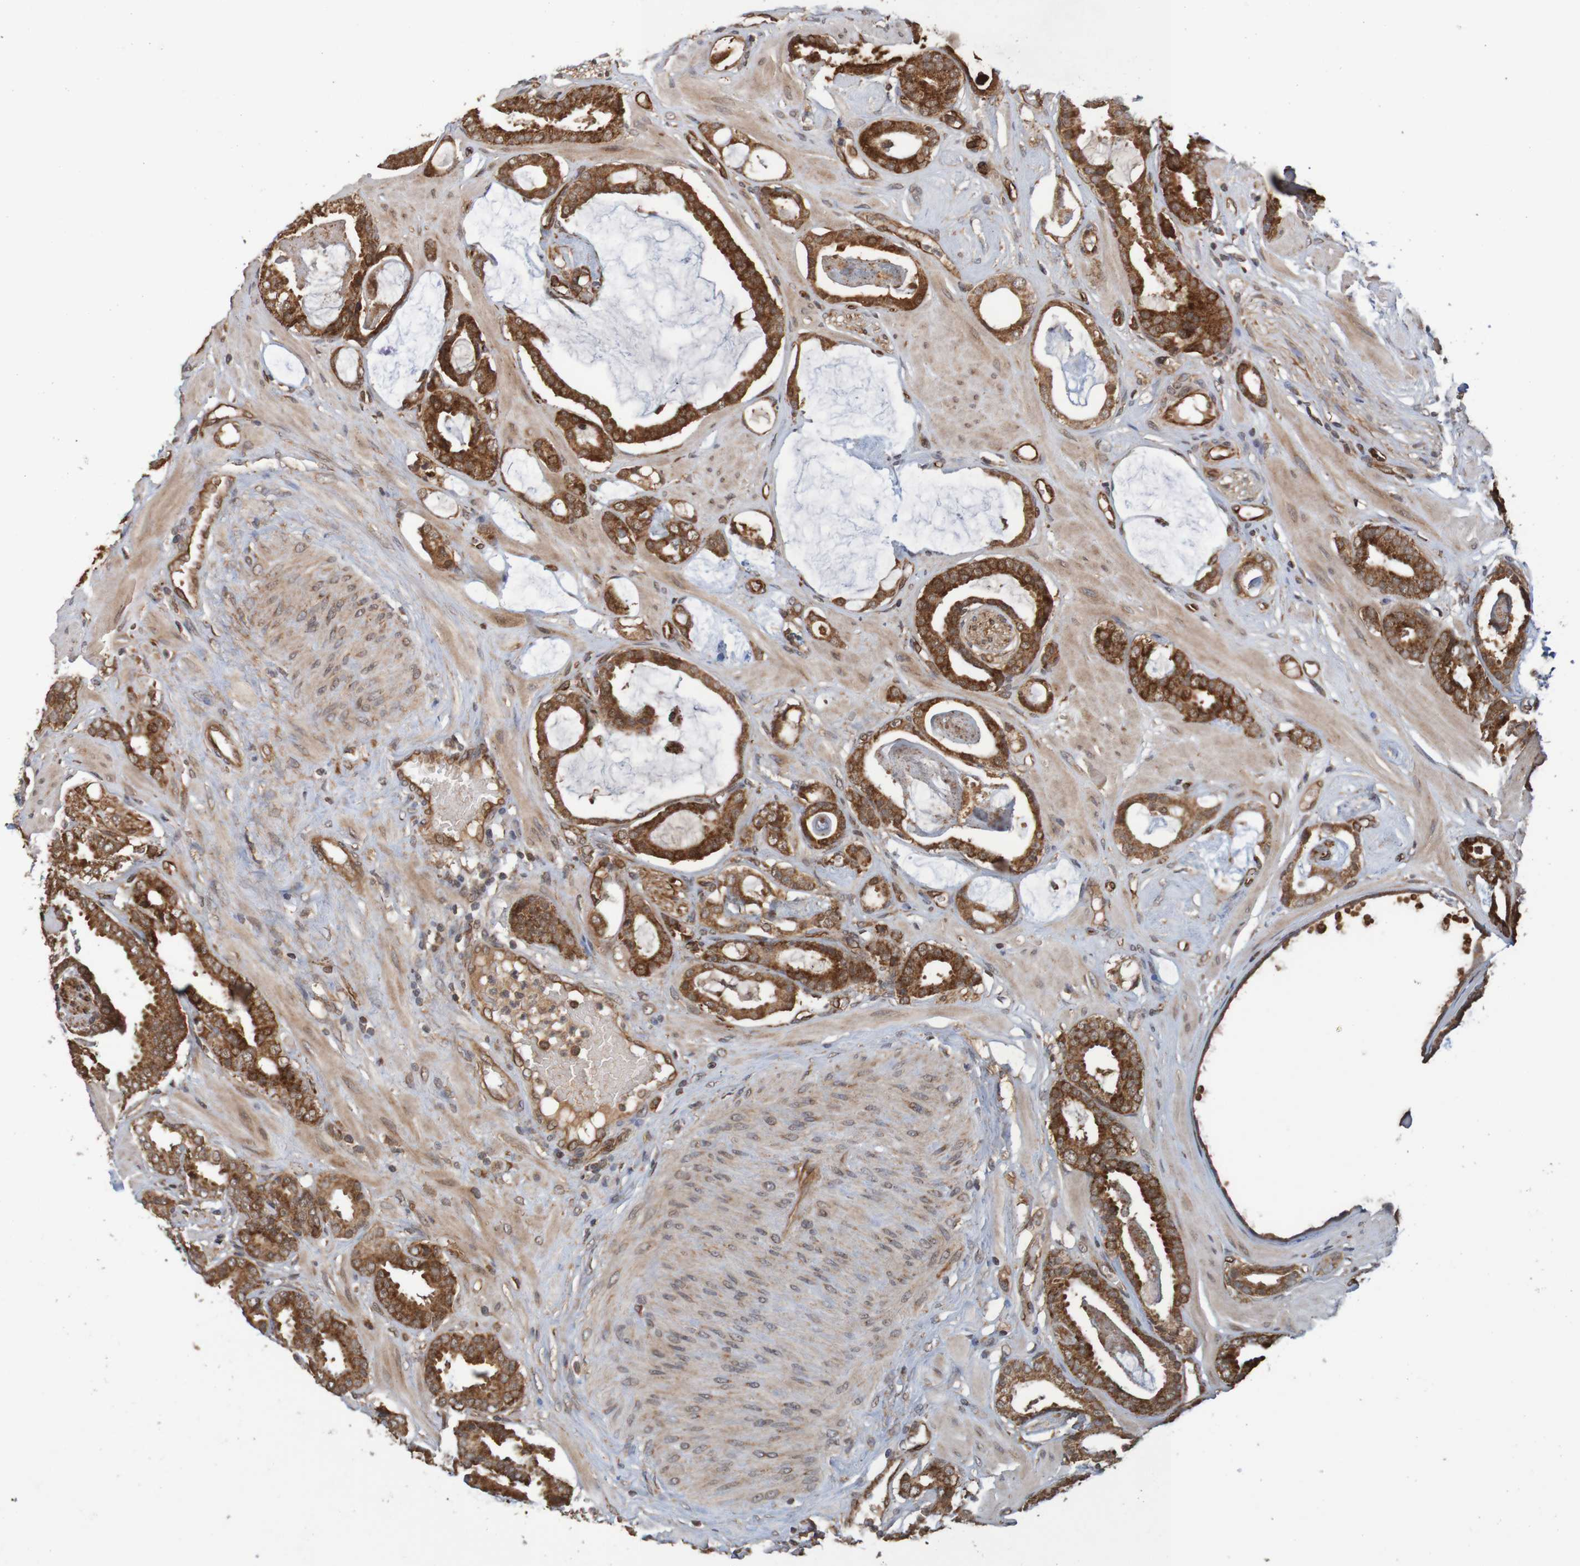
{"staining": {"intensity": "strong", "quantity": ">75%", "location": "cytoplasmic/membranous"}, "tissue": "prostate cancer", "cell_type": "Tumor cells", "image_type": "cancer", "snomed": [{"axis": "morphology", "description": "Adenocarcinoma, Low grade"}, {"axis": "topography", "description": "Prostate"}], "caption": "DAB (3,3'-diaminobenzidine) immunohistochemical staining of human prostate cancer exhibits strong cytoplasmic/membranous protein positivity in approximately >75% of tumor cells.", "gene": "MRPL52", "patient": {"sex": "male", "age": 53}}